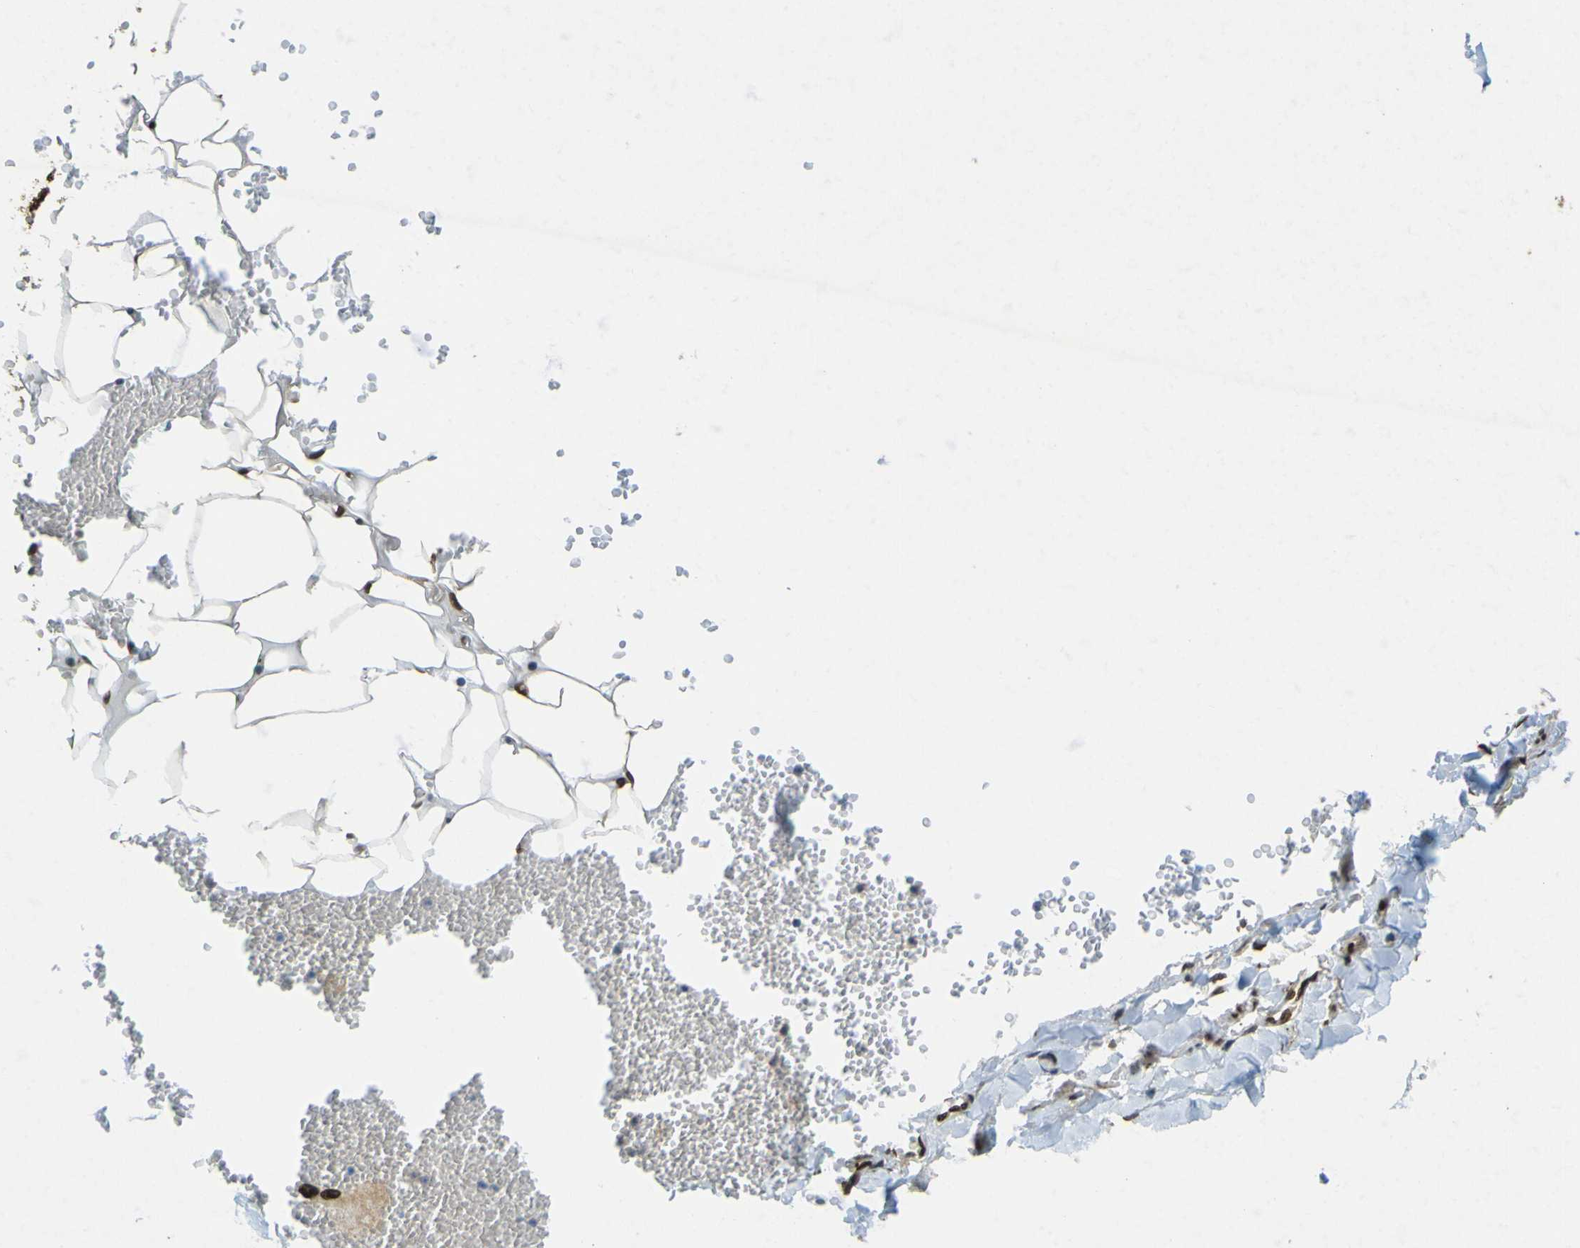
{"staining": {"intensity": "moderate", "quantity": ">75%", "location": "nuclear"}, "tissue": "adipose tissue", "cell_type": "Adipocytes", "image_type": "normal", "snomed": [{"axis": "morphology", "description": "Normal tissue, NOS"}, {"axis": "topography", "description": "Adipose tissue"}, {"axis": "topography", "description": "Peripheral nerve tissue"}], "caption": "Immunohistochemical staining of normal adipose tissue displays medium levels of moderate nuclear positivity in about >75% of adipocytes. The protein of interest is stained brown, and the nuclei are stained in blue (DAB IHC with brightfield microscopy, high magnification).", "gene": "GALNT1", "patient": {"sex": "male", "age": 52}}